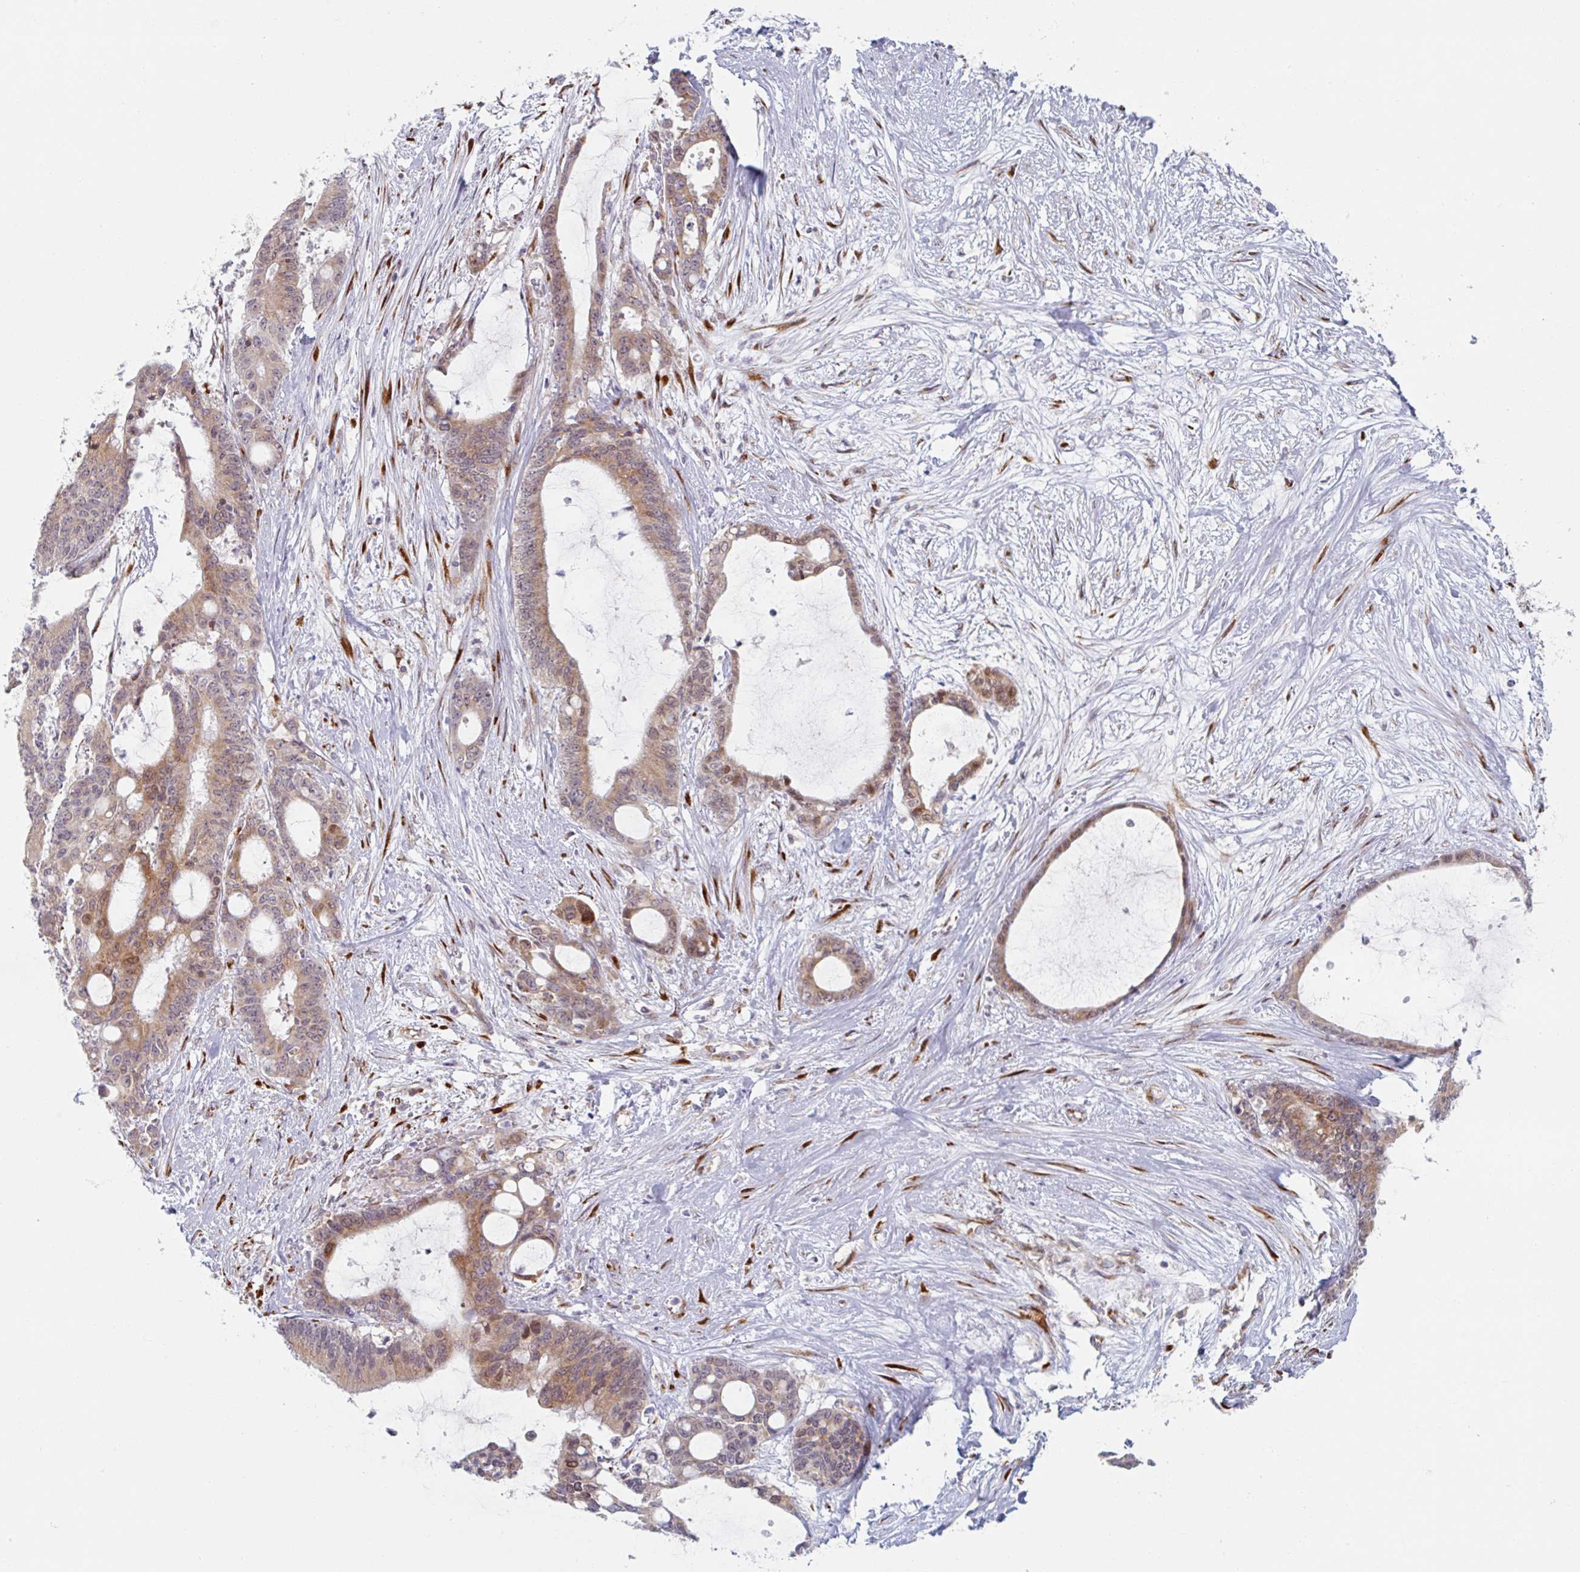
{"staining": {"intensity": "weak", "quantity": ">75%", "location": "cytoplasmic/membranous"}, "tissue": "liver cancer", "cell_type": "Tumor cells", "image_type": "cancer", "snomed": [{"axis": "morphology", "description": "Normal tissue, NOS"}, {"axis": "morphology", "description": "Cholangiocarcinoma"}, {"axis": "topography", "description": "Liver"}, {"axis": "topography", "description": "Peripheral nerve tissue"}], "caption": "Human liver cholangiocarcinoma stained with a protein marker displays weak staining in tumor cells.", "gene": "TRAPPC10", "patient": {"sex": "female", "age": 73}}